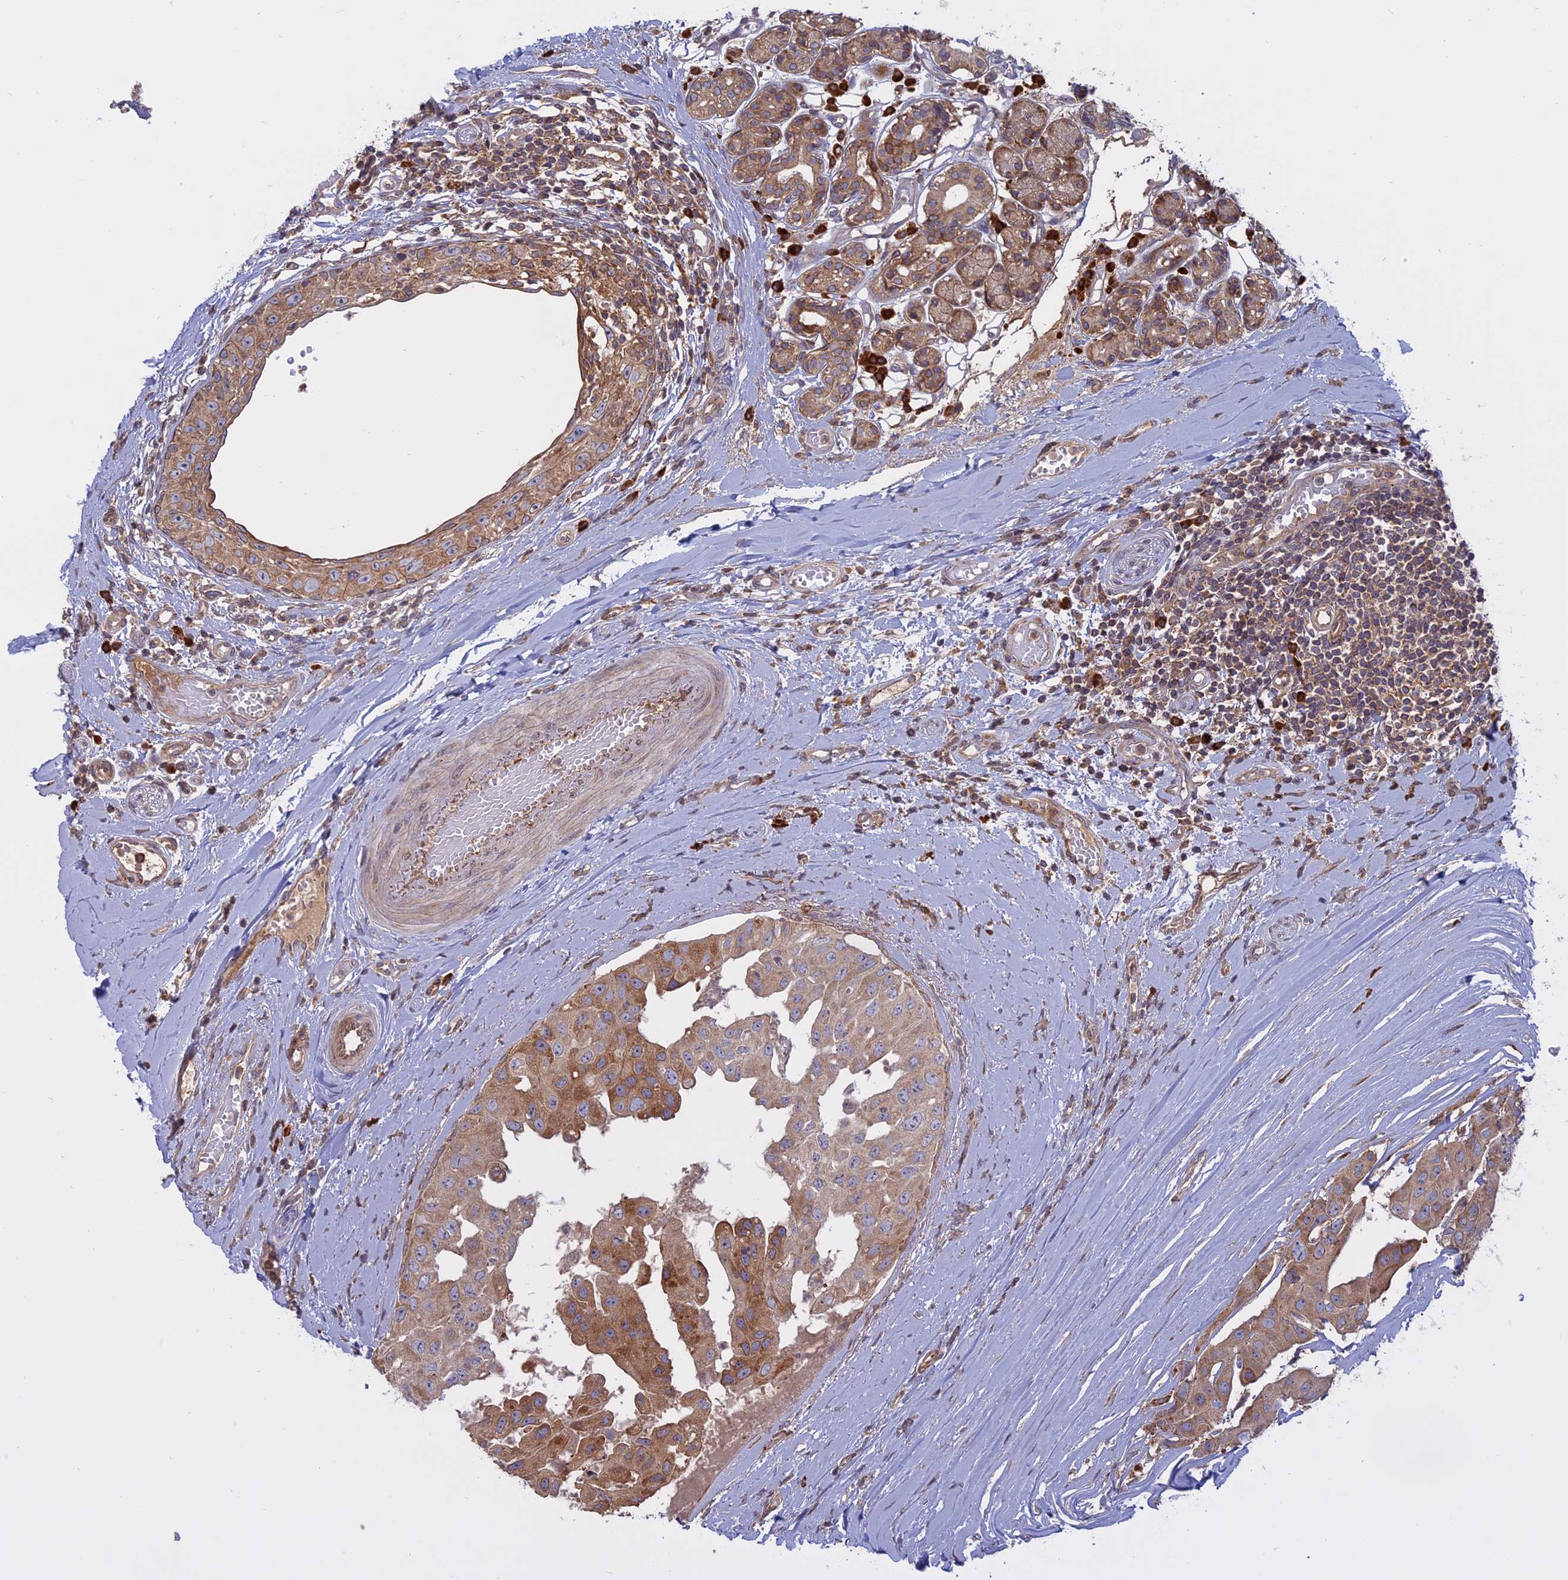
{"staining": {"intensity": "moderate", "quantity": ">75%", "location": "cytoplasmic/membranous"}, "tissue": "head and neck cancer", "cell_type": "Tumor cells", "image_type": "cancer", "snomed": [{"axis": "morphology", "description": "Adenocarcinoma, NOS"}, {"axis": "morphology", "description": "Adenocarcinoma, metastatic, NOS"}, {"axis": "topography", "description": "Head-Neck"}], "caption": "Adenocarcinoma (head and neck) stained for a protein (brown) exhibits moderate cytoplasmic/membranous positive positivity in approximately >75% of tumor cells.", "gene": "TMEM208", "patient": {"sex": "male", "age": 75}}